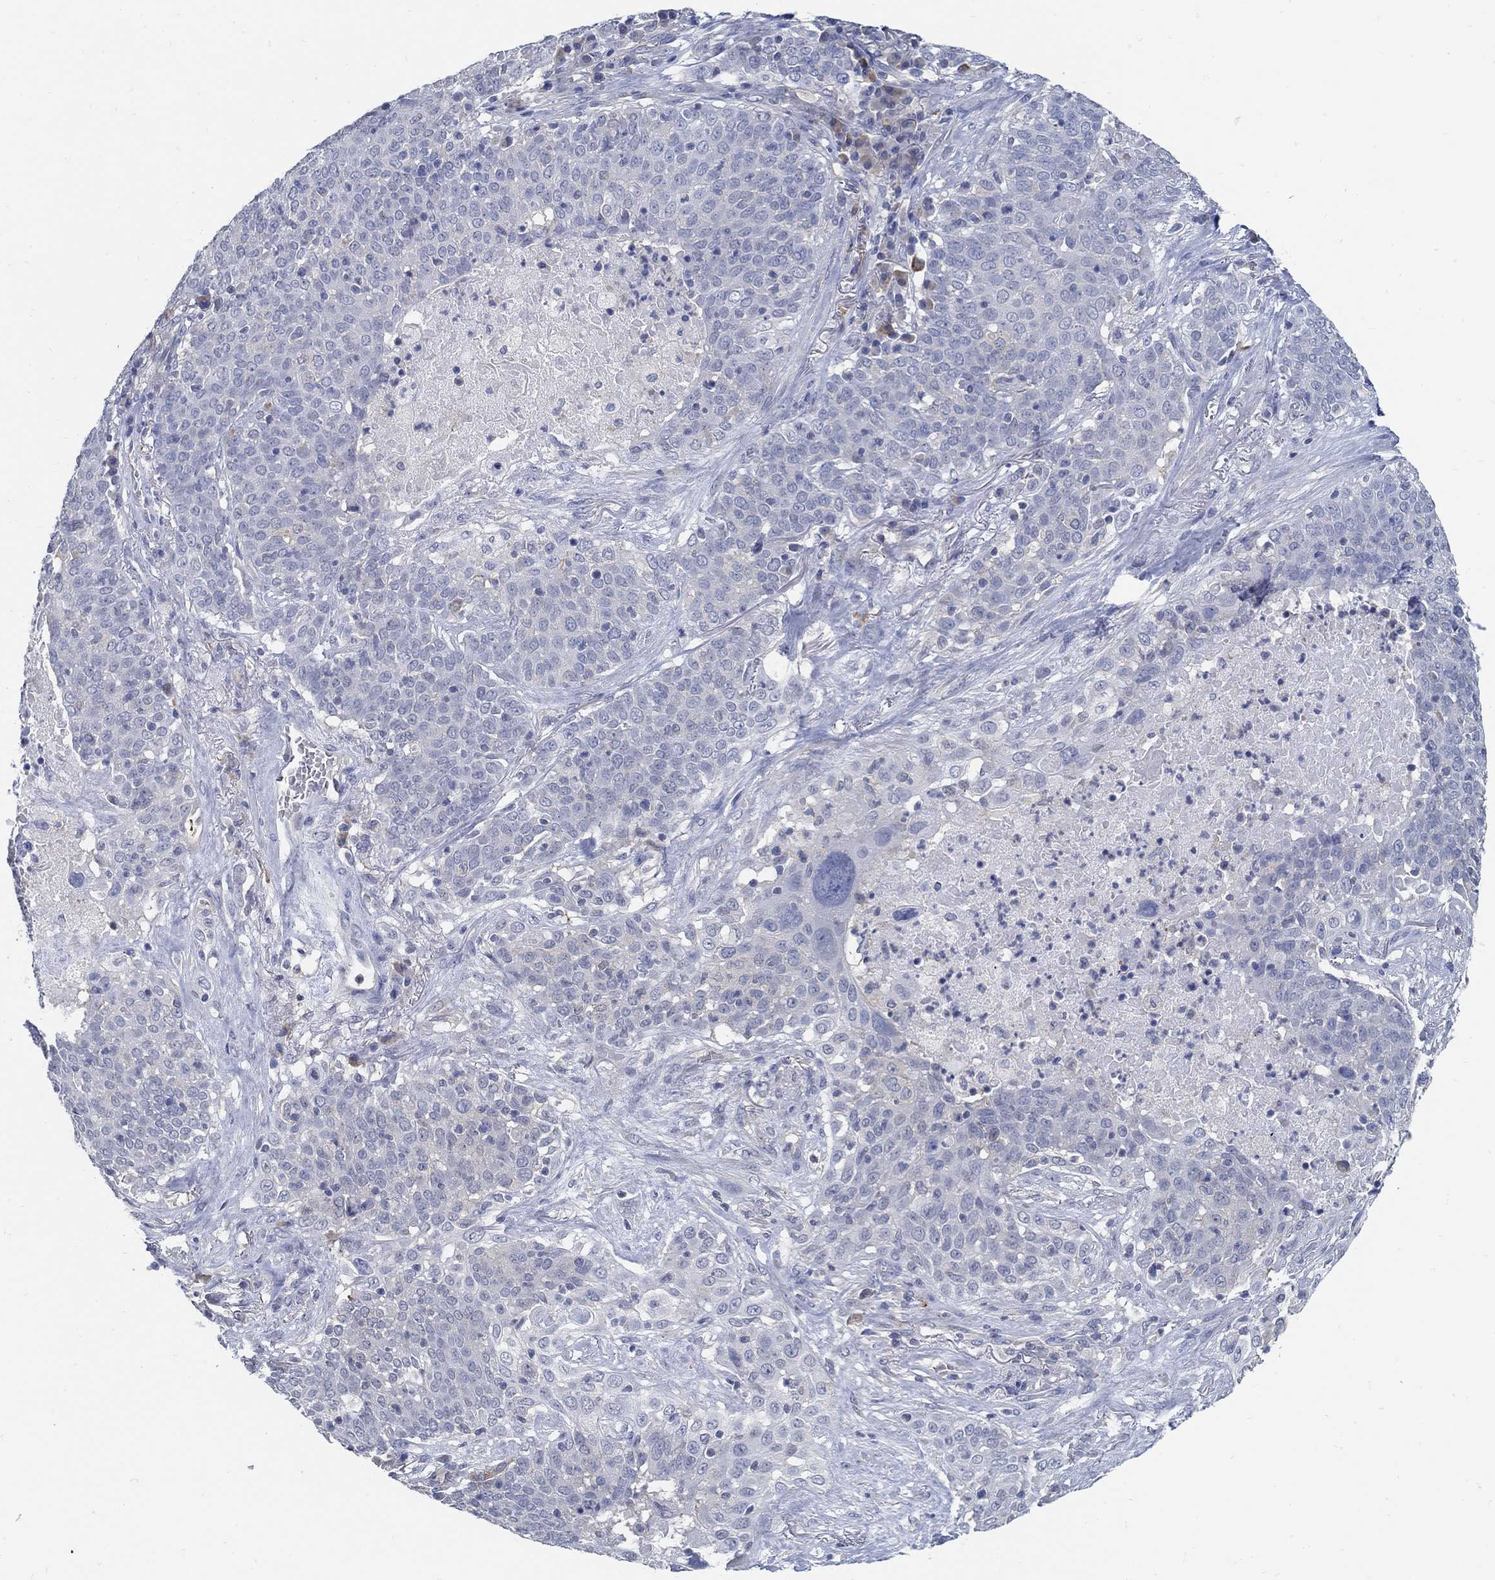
{"staining": {"intensity": "negative", "quantity": "none", "location": "none"}, "tissue": "lung cancer", "cell_type": "Tumor cells", "image_type": "cancer", "snomed": [{"axis": "morphology", "description": "Squamous cell carcinoma, NOS"}, {"axis": "topography", "description": "Lung"}], "caption": "A photomicrograph of lung cancer stained for a protein shows no brown staining in tumor cells.", "gene": "PCDH11X", "patient": {"sex": "male", "age": 82}}